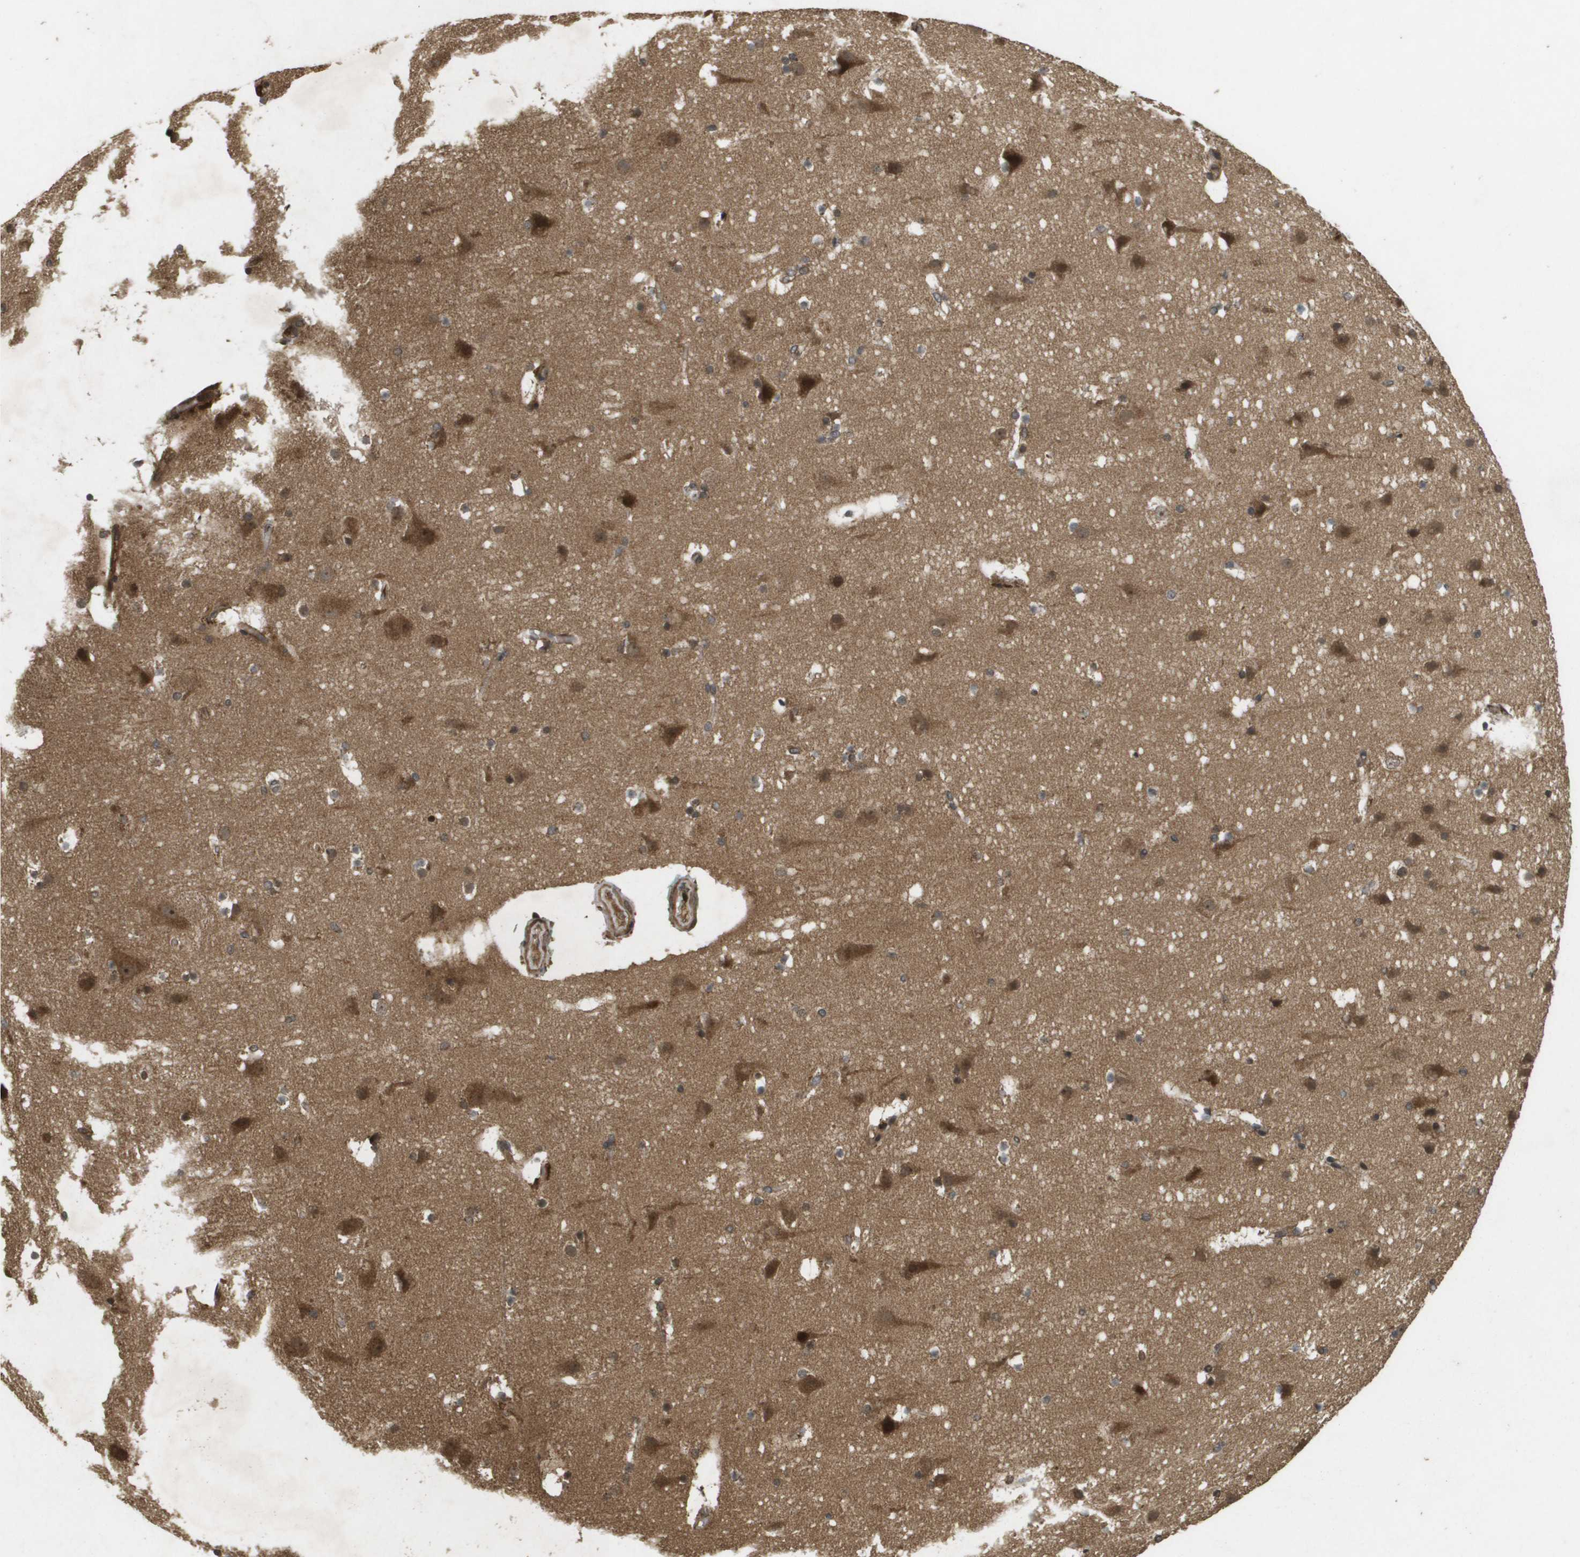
{"staining": {"intensity": "moderate", "quantity": ">75%", "location": "cytoplasmic/membranous"}, "tissue": "cerebral cortex", "cell_type": "Endothelial cells", "image_type": "normal", "snomed": [{"axis": "morphology", "description": "Normal tissue, NOS"}, {"axis": "topography", "description": "Cerebral cortex"}], "caption": "Human cerebral cortex stained with a protein marker shows moderate staining in endothelial cells.", "gene": "KIF11", "patient": {"sex": "male", "age": 45}}